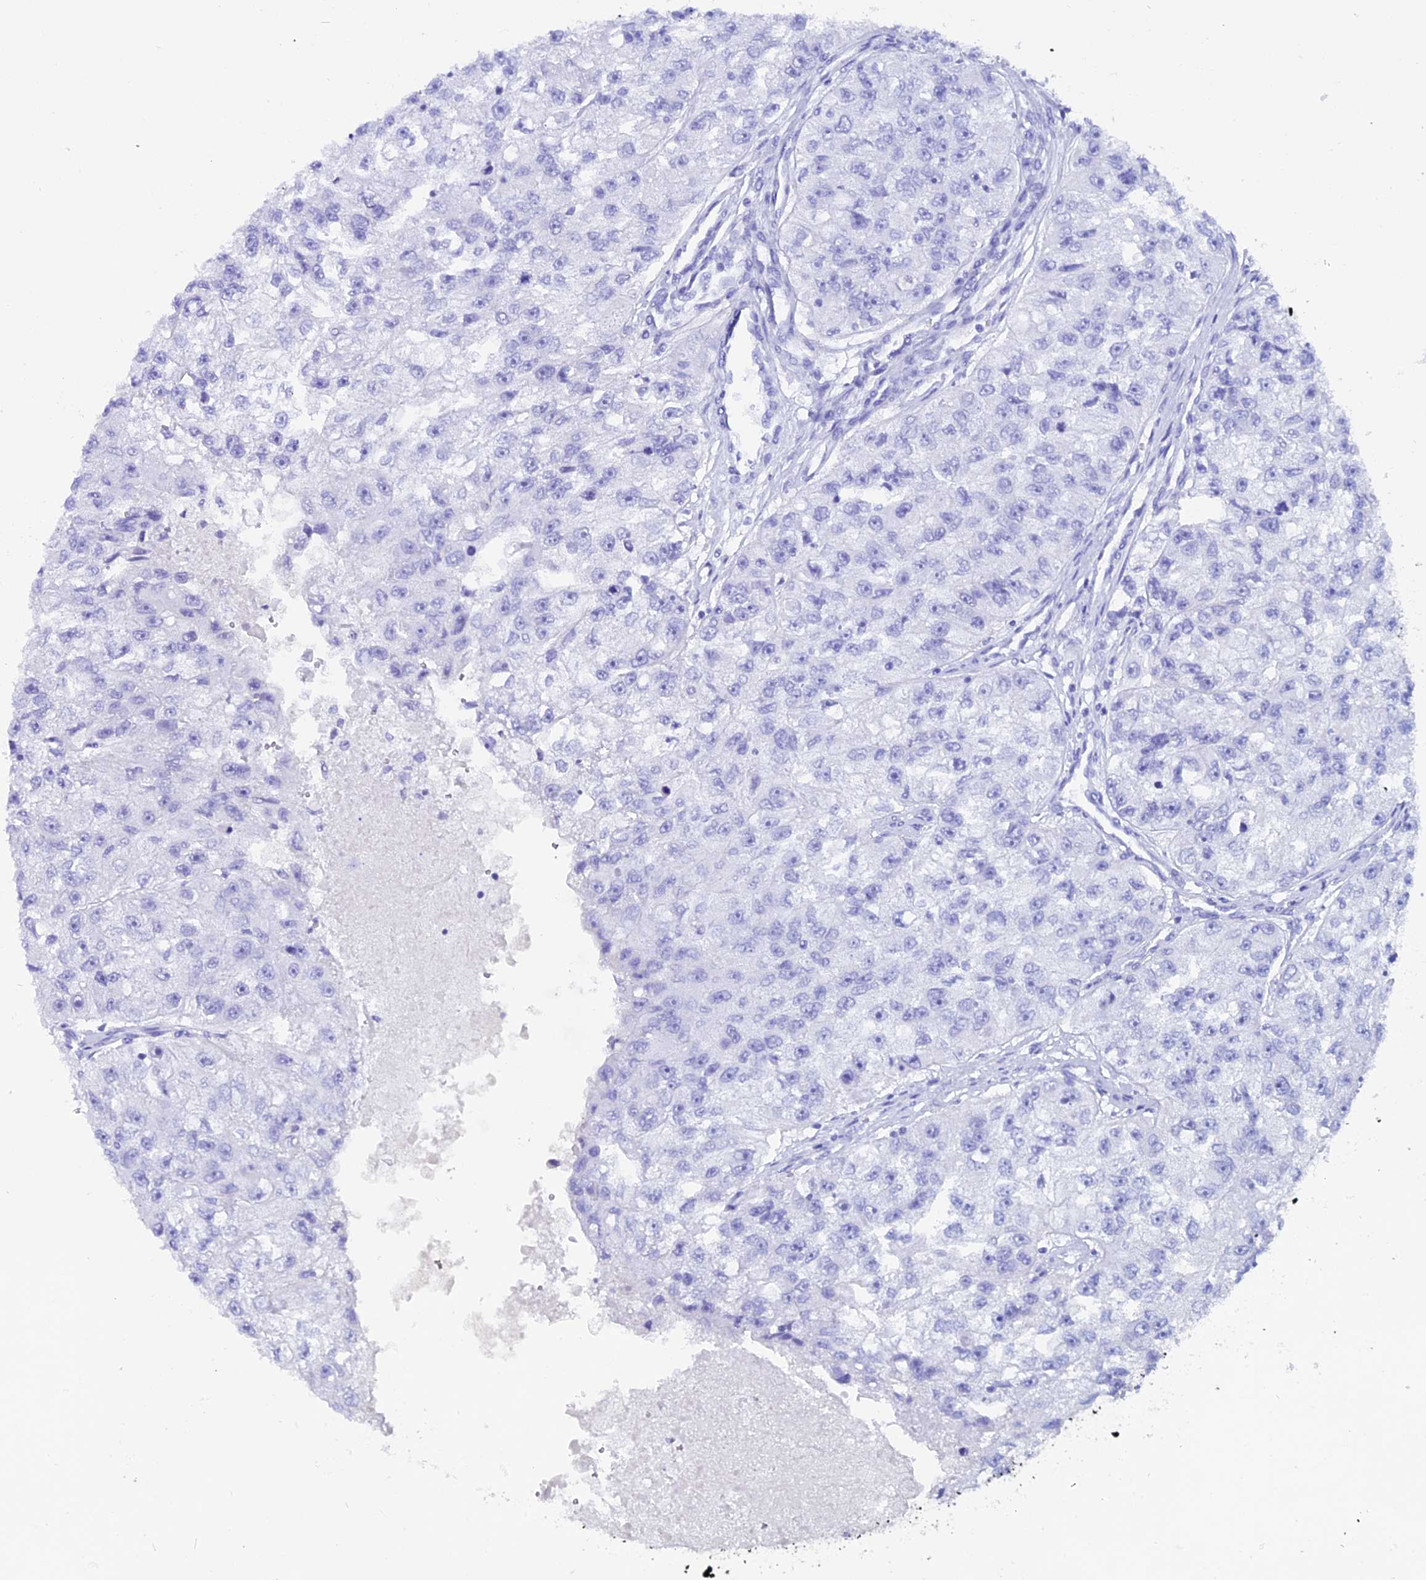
{"staining": {"intensity": "negative", "quantity": "none", "location": "none"}, "tissue": "renal cancer", "cell_type": "Tumor cells", "image_type": "cancer", "snomed": [{"axis": "morphology", "description": "Adenocarcinoma, NOS"}, {"axis": "topography", "description": "Kidney"}], "caption": "Tumor cells are negative for protein expression in human renal adenocarcinoma.", "gene": "ANKRD29", "patient": {"sex": "male", "age": 63}}